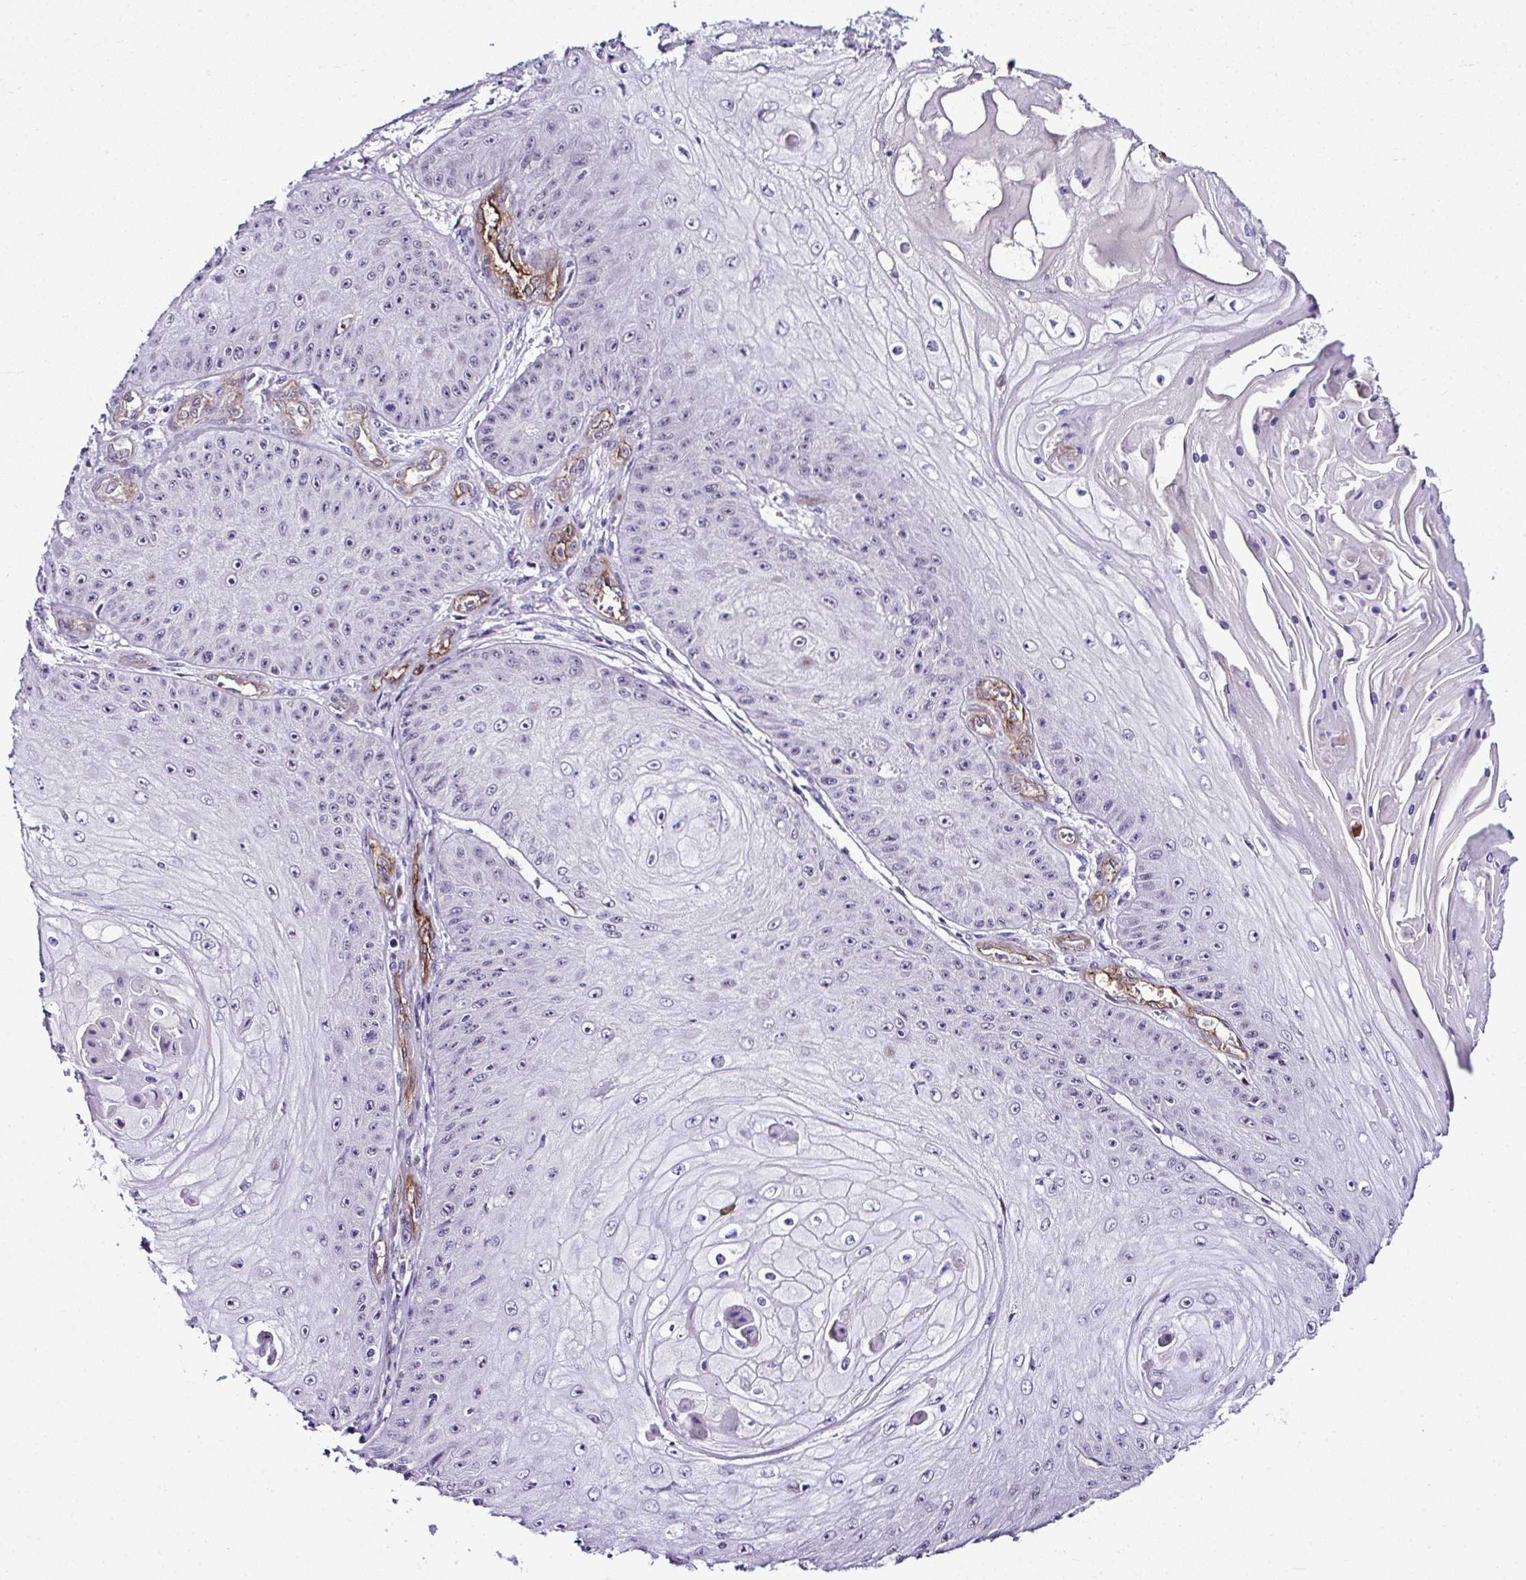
{"staining": {"intensity": "negative", "quantity": "none", "location": "none"}, "tissue": "skin cancer", "cell_type": "Tumor cells", "image_type": "cancer", "snomed": [{"axis": "morphology", "description": "Squamous cell carcinoma, NOS"}, {"axis": "topography", "description": "Skin"}], "caption": "The photomicrograph reveals no staining of tumor cells in skin cancer. (Brightfield microscopy of DAB immunohistochemistry at high magnification).", "gene": "FBXO34", "patient": {"sex": "male", "age": 70}}